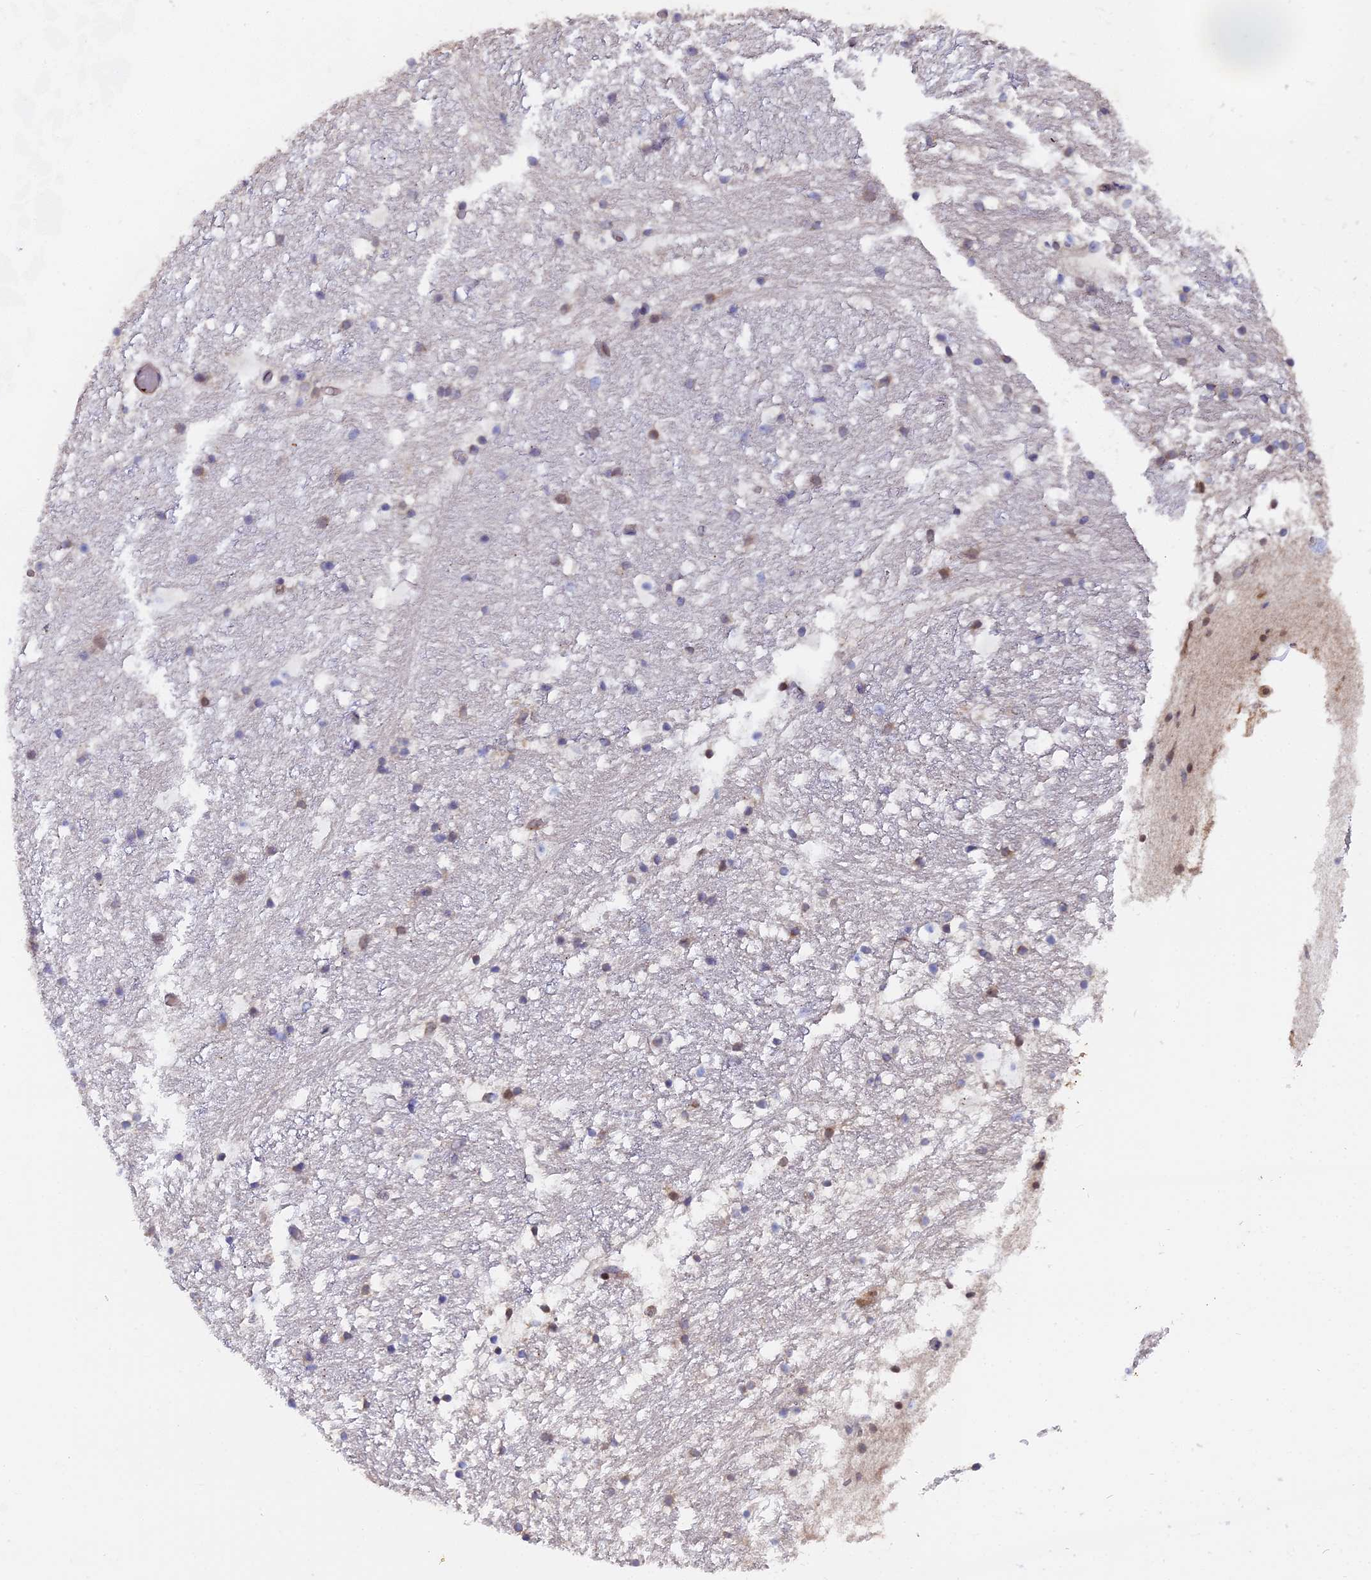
{"staining": {"intensity": "weak", "quantity": "<25%", "location": "nuclear"}, "tissue": "hippocampus", "cell_type": "Glial cells", "image_type": "normal", "snomed": [{"axis": "morphology", "description": "Normal tissue, NOS"}, {"axis": "topography", "description": "Hippocampus"}], "caption": "The histopathology image reveals no staining of glial cells in normal hippocampus. Brightfield microscopy of IHC stained with DAB (3,3'-diaminobenzidine) (brown) and hematoxylin (blue), captured at high magnification.", "gene": "PYGO1", "patient": {"sex": "female", "age": 52}}